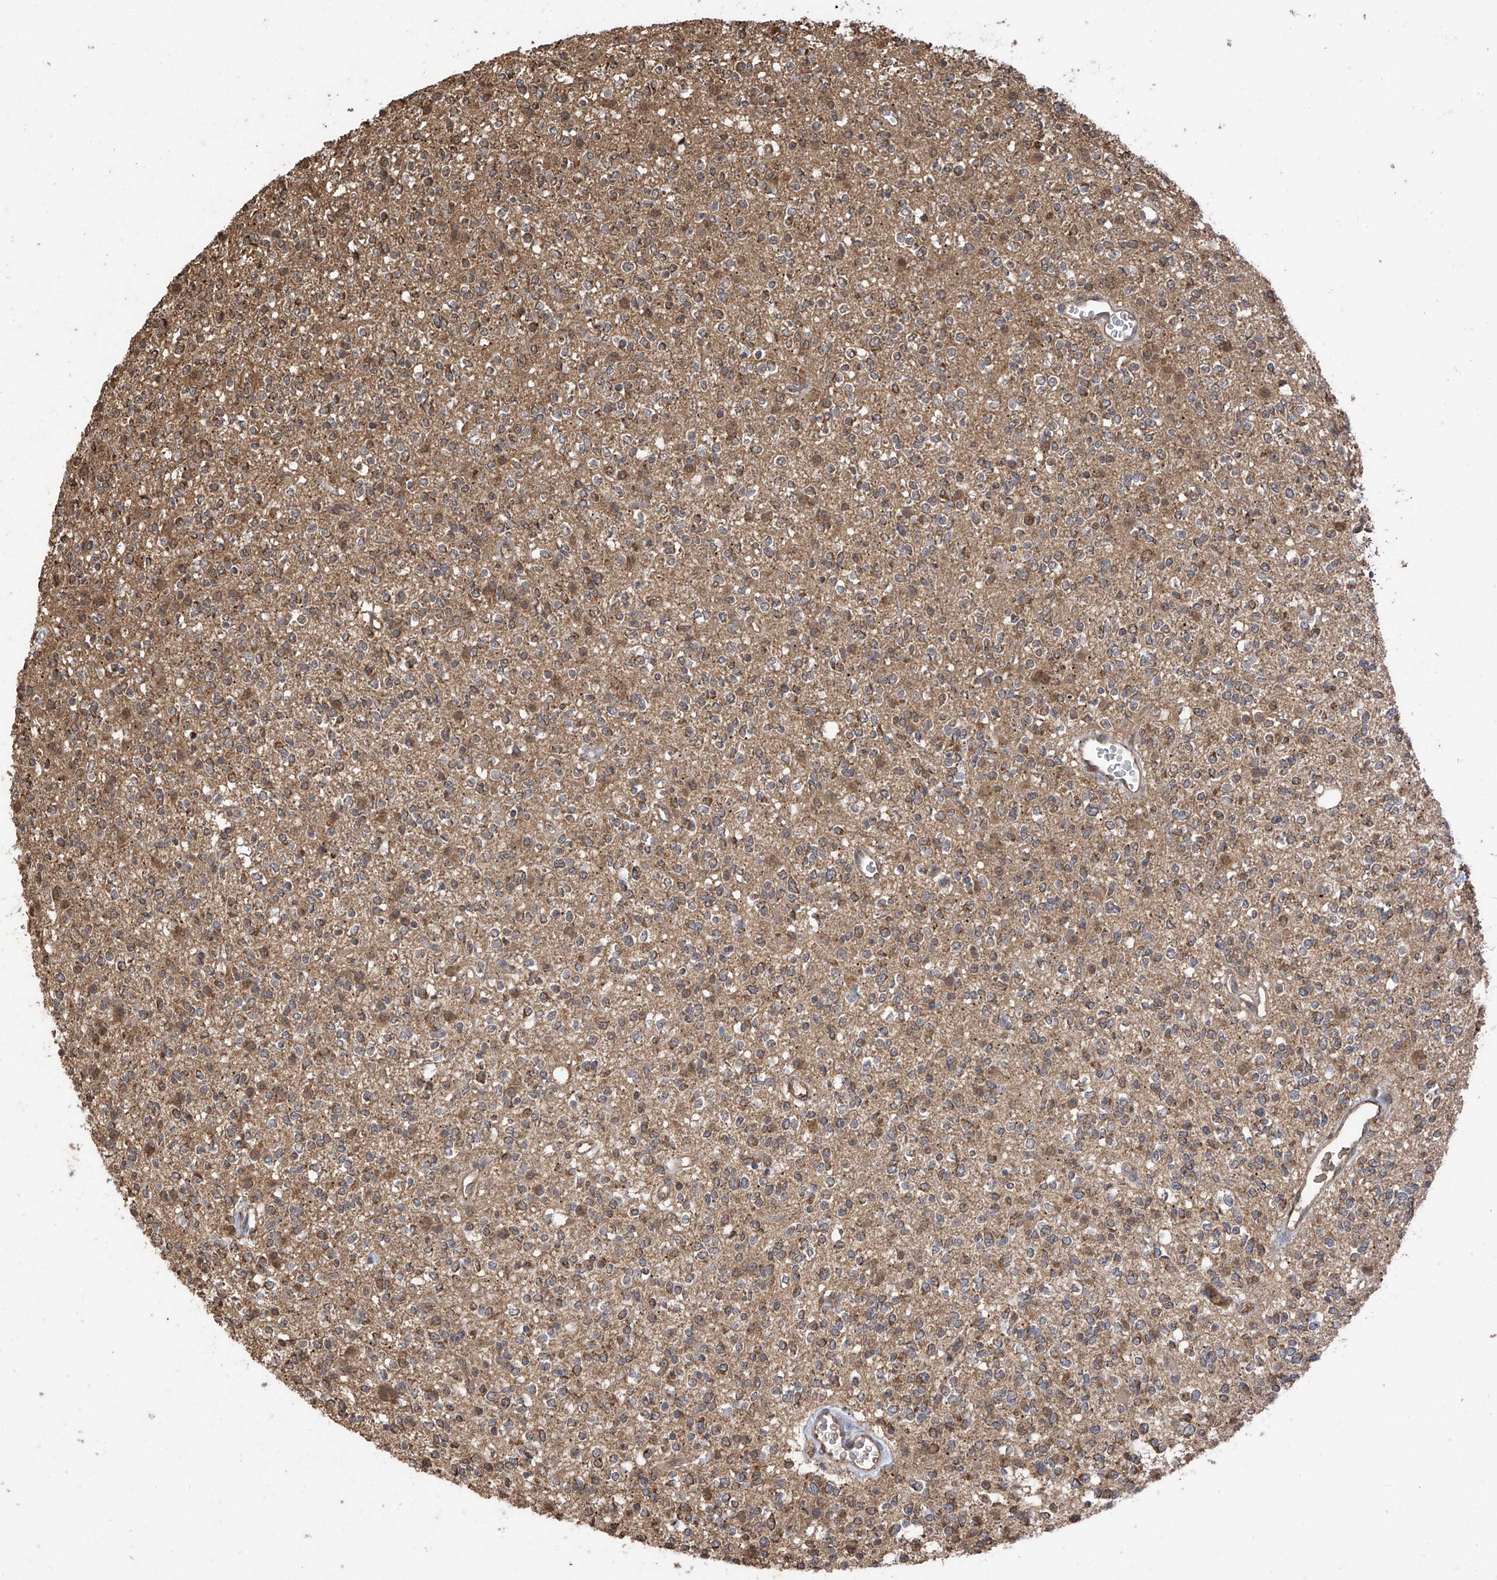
{"staining": {"intensity": "moderate", "quantity": "25%-75%", "location": "cytoplasmic/membranous"}, "tissue": "glioma", "cell_type": "Tumor cells", "image_type": "cancer", "snomed": [{"axis": "morphology", "description": "Glioma, malignant, High grade"}, {"axis": "topography", "description": "Brain"}], "caption": "A medium amount of moderate cytoplasmic/membranous positivity is present in about 25%-75% of tumor cells in malignant high-grade glioma tissue.", "gene": "PNPT1", "patient": {"sex": "male", "age": 34}}